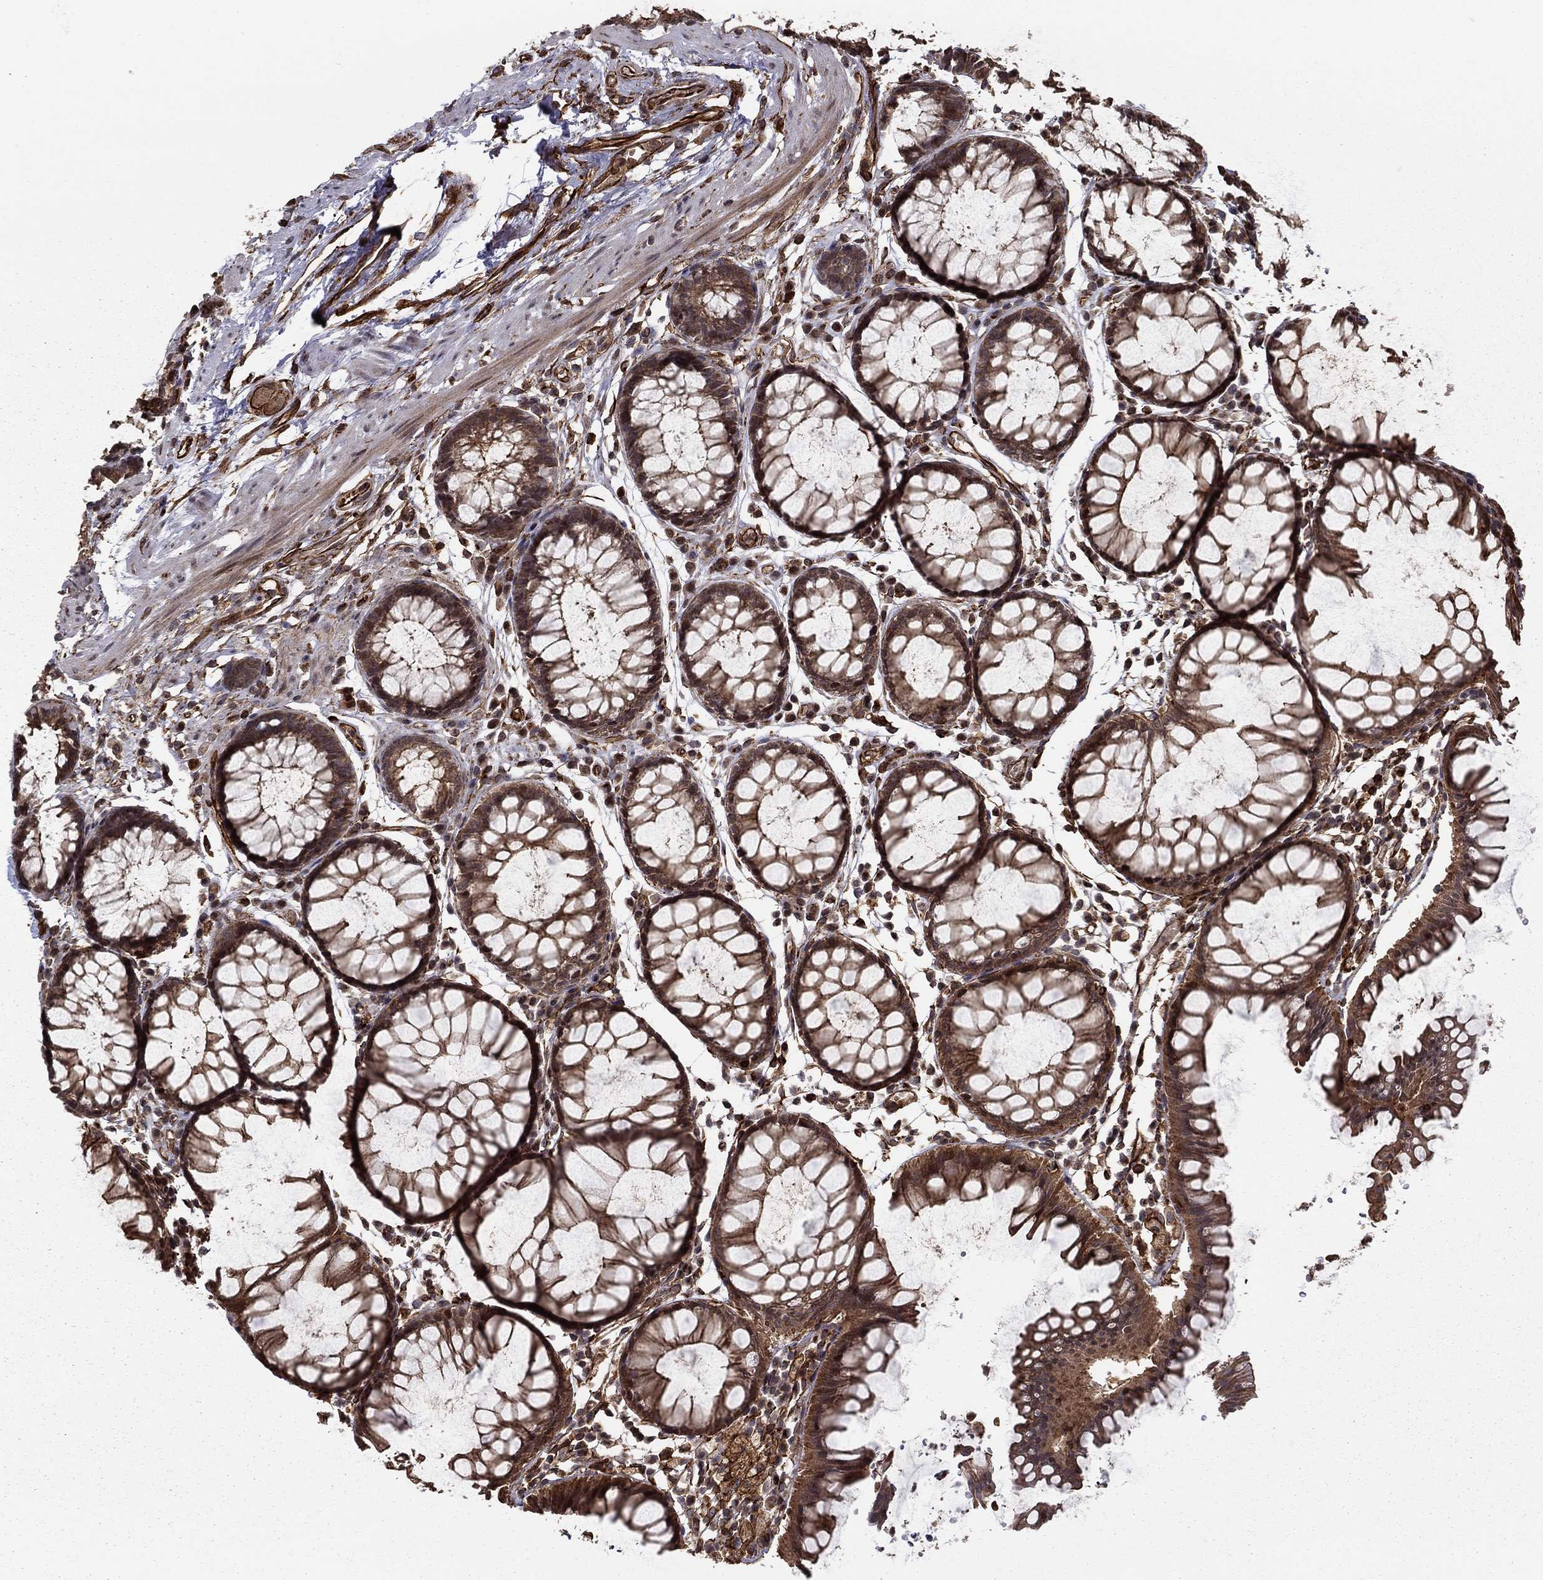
{"staining": {"intensity": "moderate", "quantity": ">75%", "location": "cytoplasmic/membranous"}, "tissue": "rectum", "cell_type": "Glandular cells", "image_type": "normal", "snomed": [{"axis": "morphology", "description": "Normal tissue, NOS"}, {"axis": "topography", "description": "Rectum"}], "caption": "Glandular cells exhibit moderate cytoplasmic/membranous positivity in about >75% of cells in unremarkable rectum.", "gene": "ADM", "patient": {"sex": "female", "age": 68}}